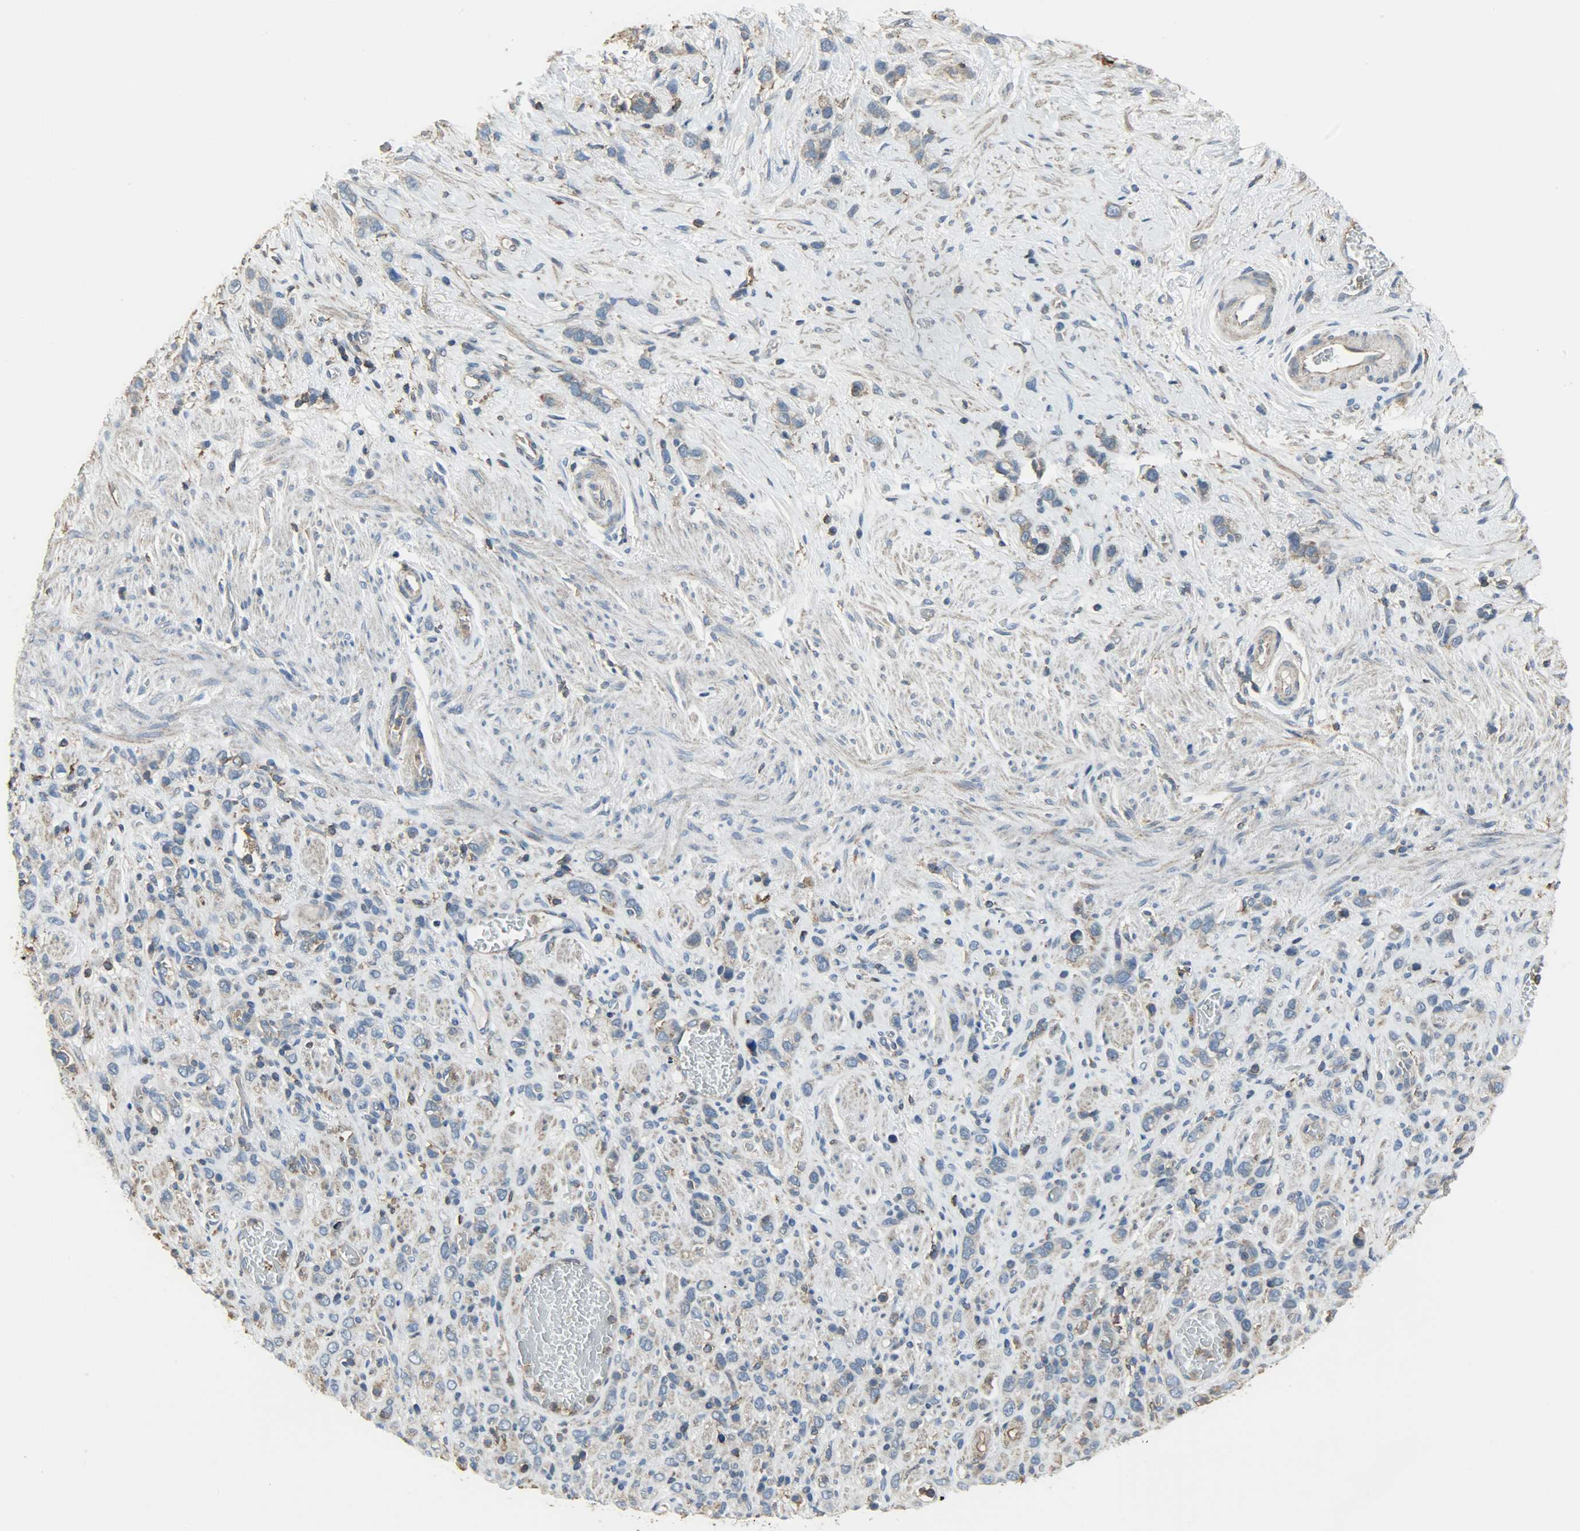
{"staining": {"intensity": "weak", "quantity": ">75%", "location": "cytoplasmic/membranous"}, "tissue": "stomach cancer", "cell_type": "Tumor cells", "image_type": "cancer", "snomed": [{"axis": "morphology", "description": "Normal tissue, NOS"}, {"axis": "morphology", "description": "Adenocarcinoma, NOS"}, {"axis": "morphology", "description": "Adenocarcinoma, High grade"}, {"axis": "topography", "description": "Stomach, upper"}, {"axis": "topography", "description": "Stomach"}], "caption": "A micrograph of stomach cancer stained for a protein exhibits weak cytoplasmic/membranous brown staining in tumor cells.", "gene": "DNAJA4", "patient": {"sex": "female", "age": 65}}